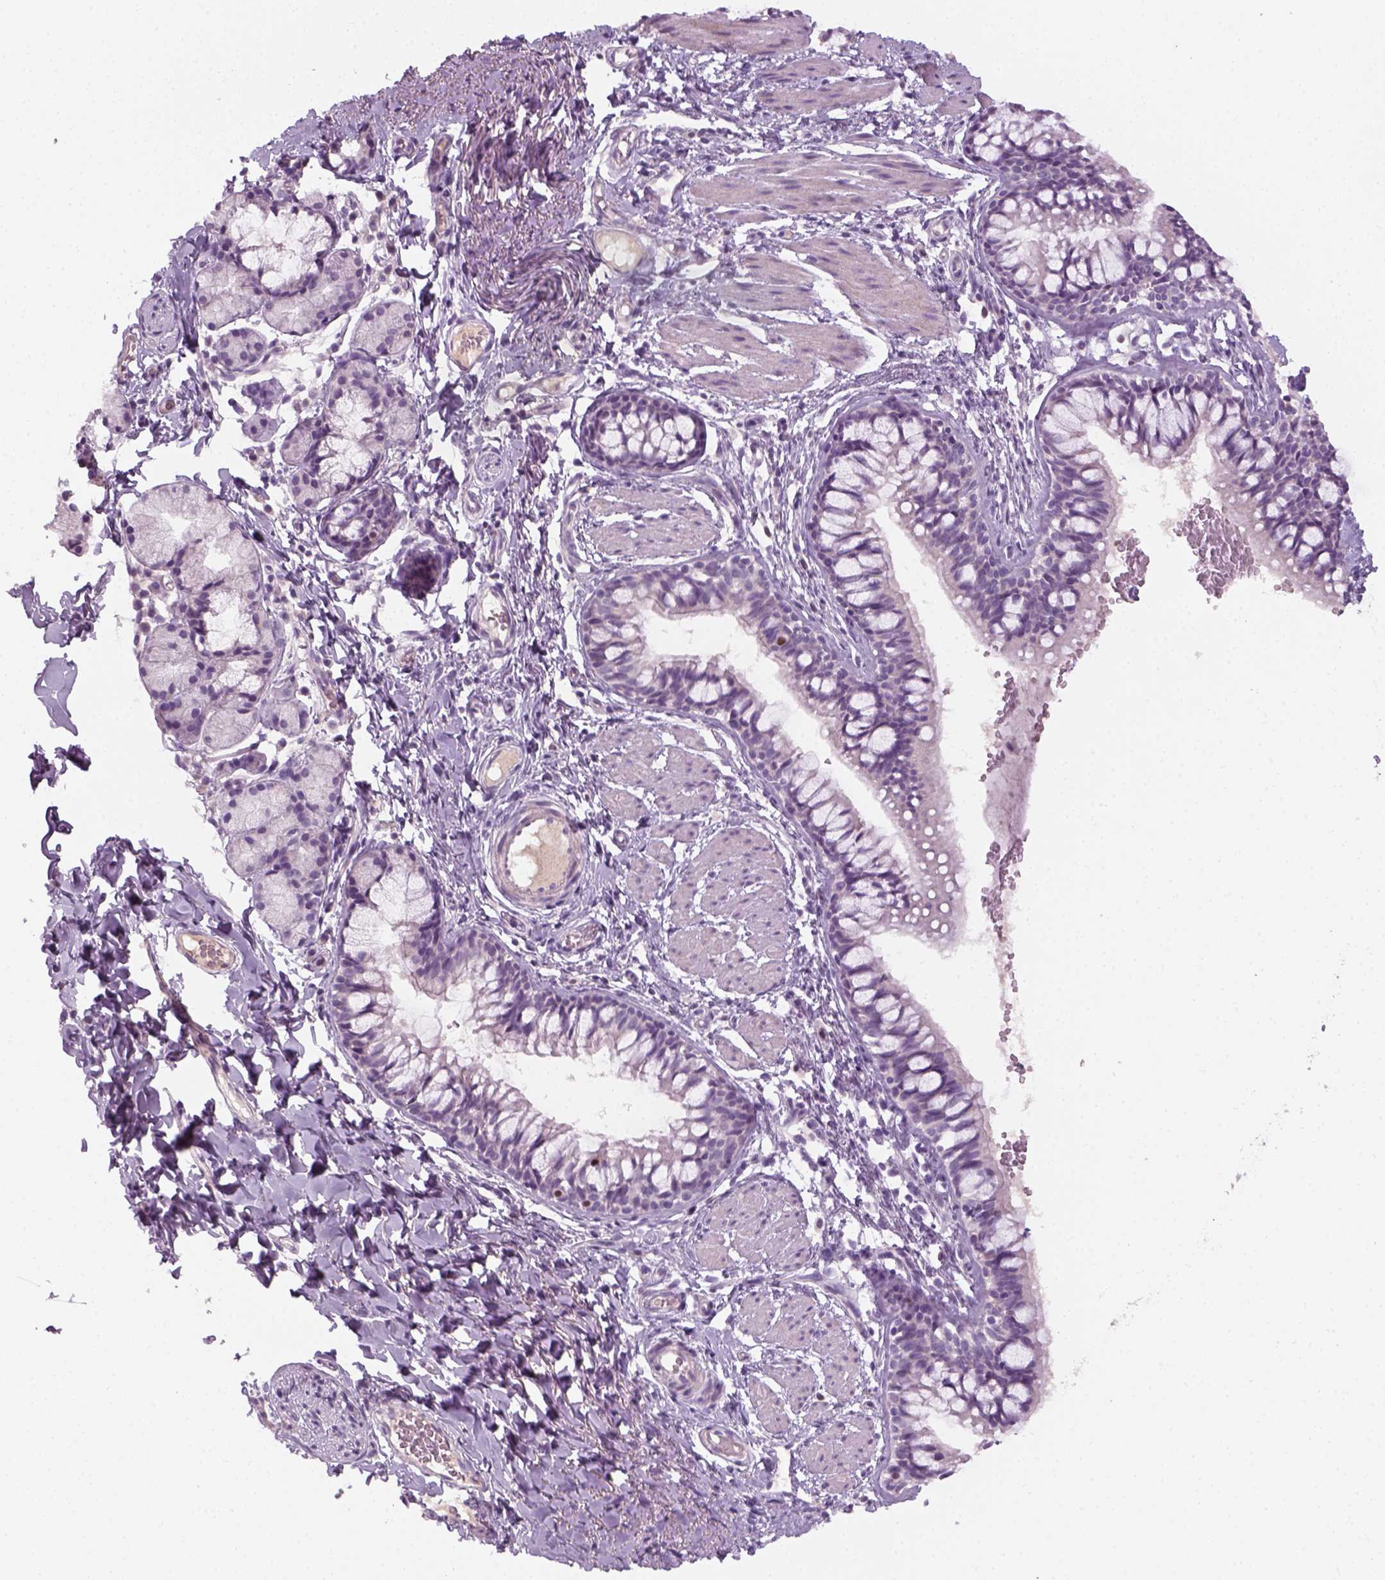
{"staining": {"intensity": "negative", "quantity": "none", "location": "none"}, "tissue": "bronchus", "cell_type": "Respiratory epithelial cells", "image_type": "normal", "snomed": [{"axis": "morphology", "description": "Normal tissue, NOS"}, {"axis": "topography", "description": "Bronchus"}], "caption": "Bronchus stained for a protein using immunohistochemistry displays no positivity respiratory epithelial cells.", "gene": "GFI1B", "patient": {"sex": "male", "age": 1}}